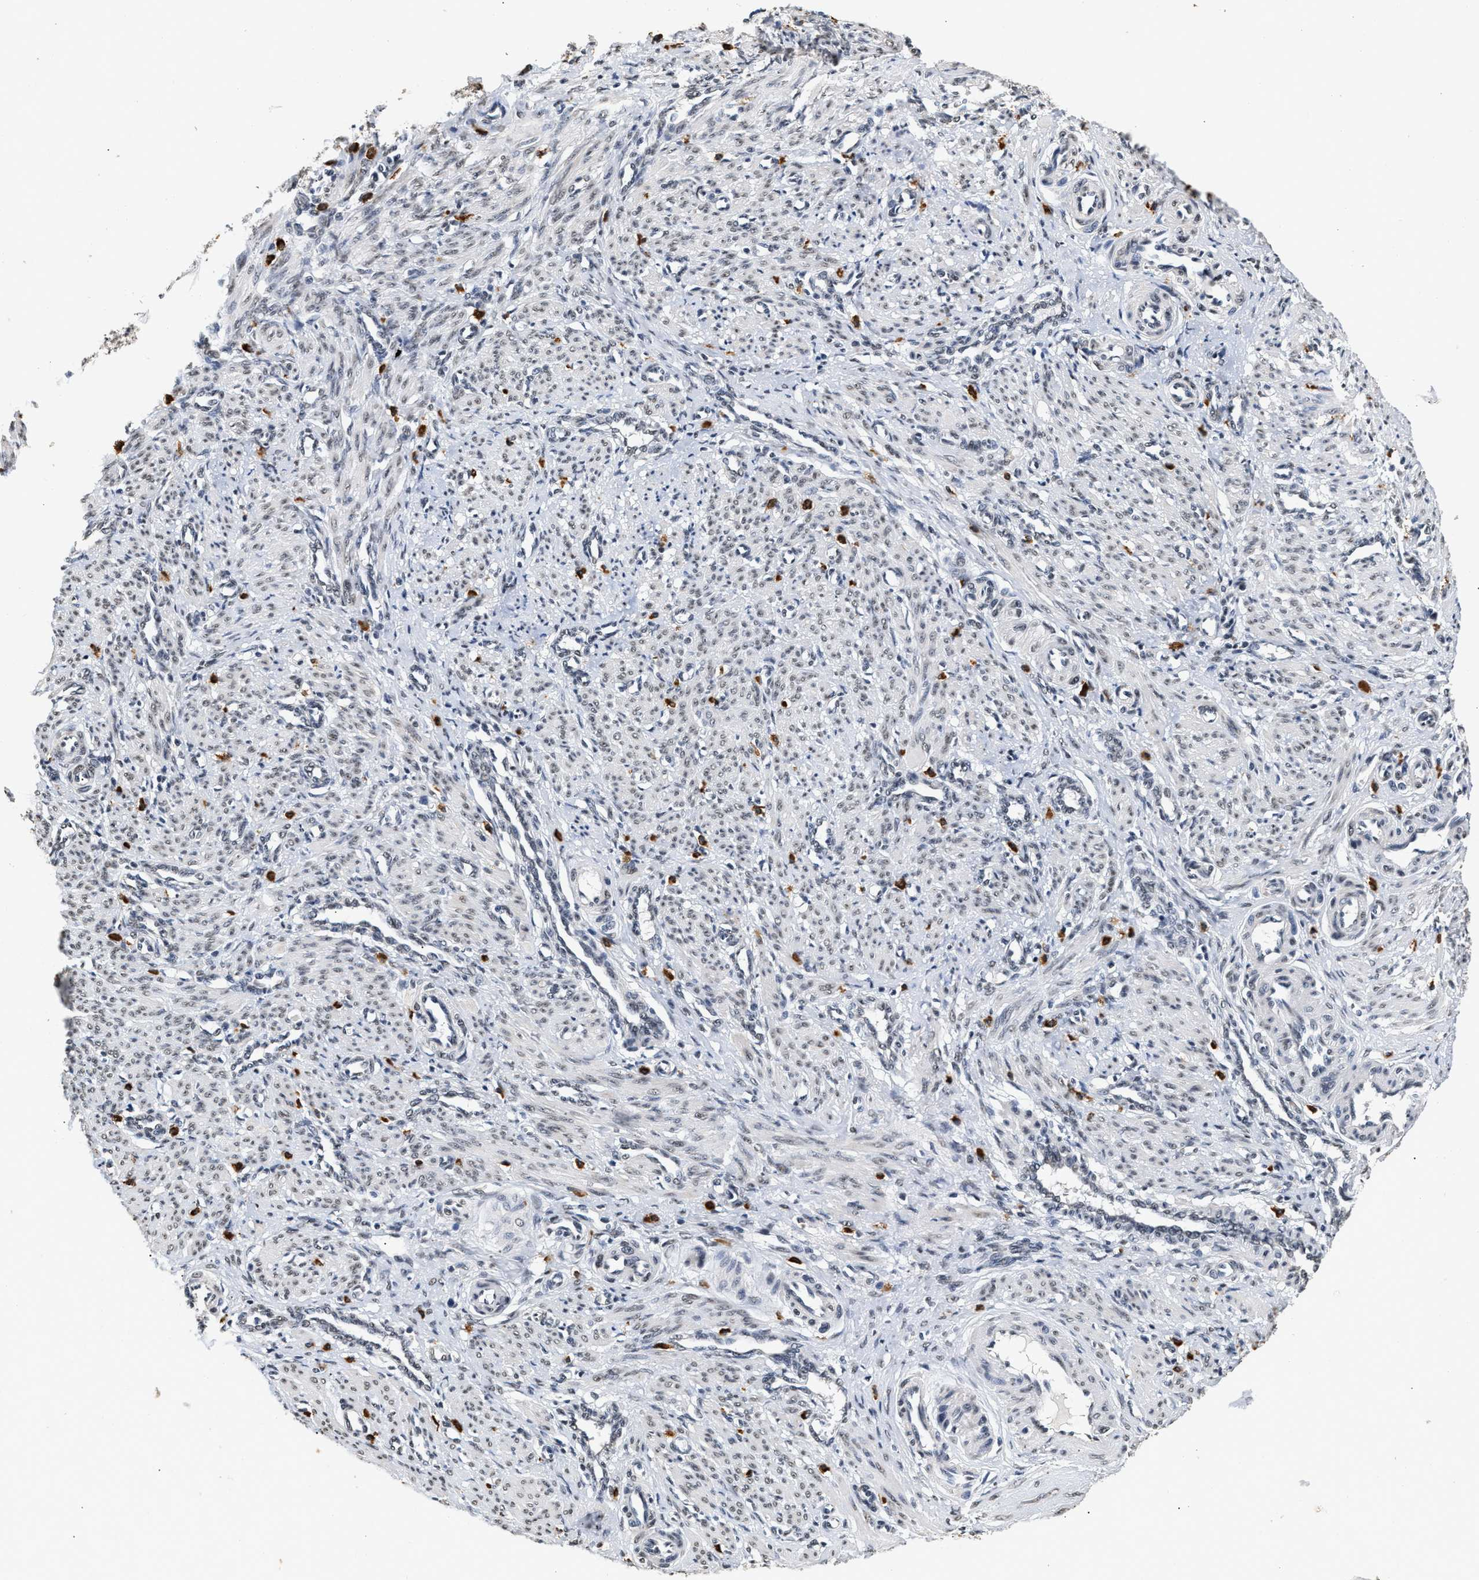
{"staining": {"intensity": "weak", "quantity": "<25%", "location": "nuclear"}, "tissue": "smooth muscle", "cell_type": "Smooth muscle cells", "image_type": "normal", "snomed": [{"axis": "morphology", "description": "Normal tissue, NOS"}, {"axis": "topography", "description": "Endometrium"}], "caption": "This is an IHC image of benign human smooth muscle. There is no expression in smooth muscle cells.", "gene": "THOC1", "patient": {"sex": "female", "age": 33}}